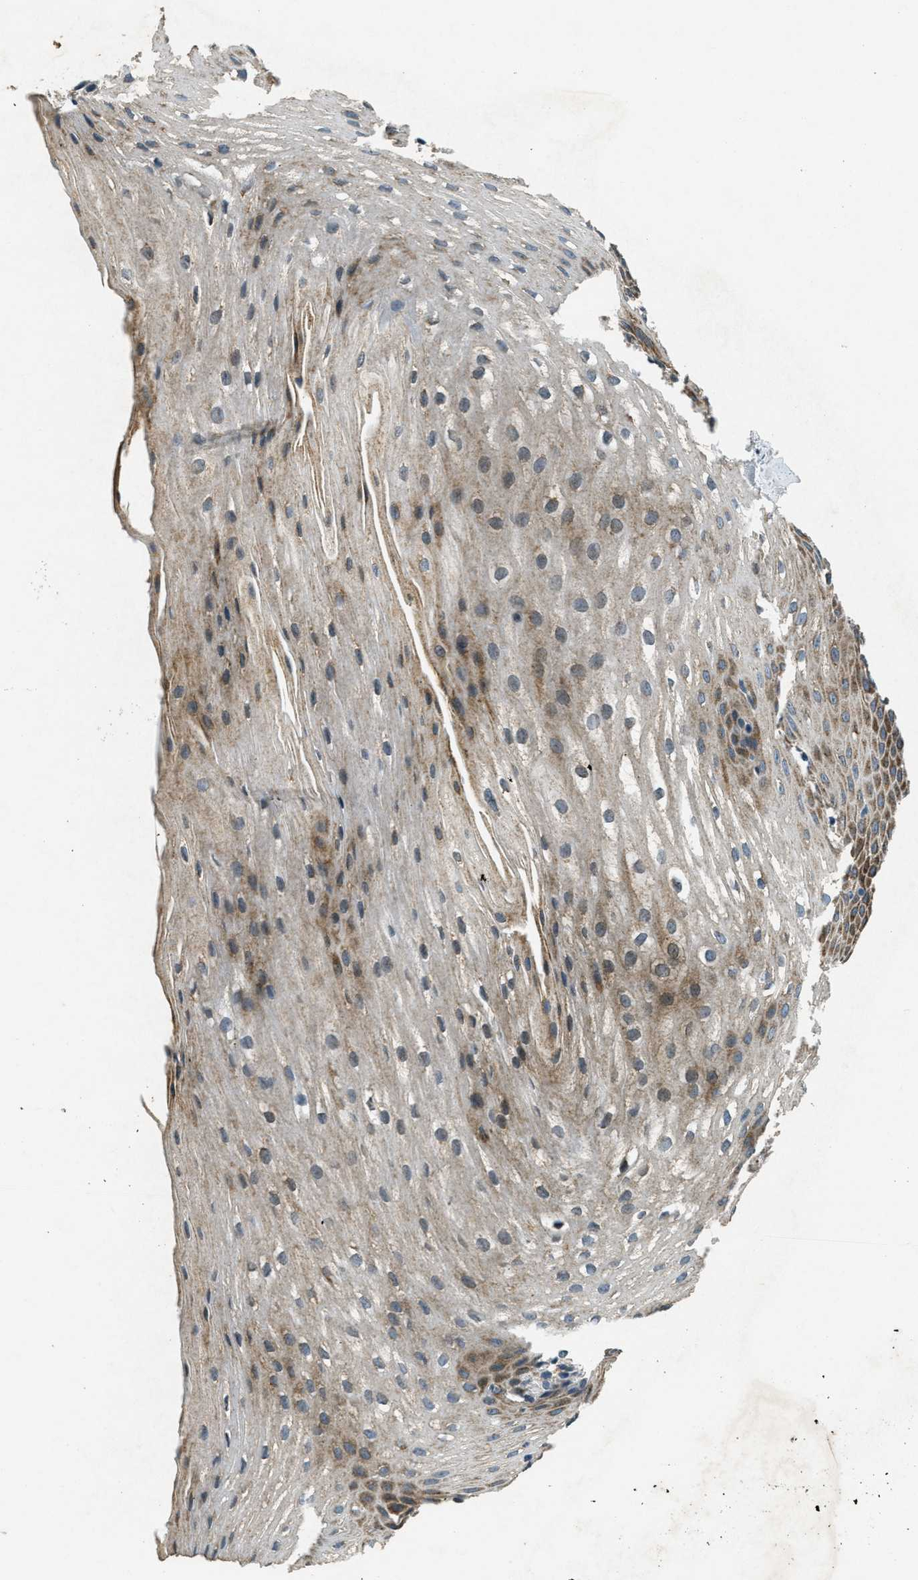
{"staining": {"intensity": "moderate", "quantity": ">75%", "location": "cytoplasmic/membranous"}, "tissue": "esophagus", "cell_type": "Squamous epithelial cells", "image_type": "normal", "snomed": [{"axis": "morphology", "description": "Normal tissue, NOS"}, {"axis": "topography", "description": "Esophagus"}], "caption": "The photomicrograph reveals staining of normal esophagus, revealing moderate cytoplasmic/membranous protein positivity (brown color) within squamous epithelial cells. (DAB (3,3'-diaminobenzidine) IHC with brightfield microscopy, high magnification).", "gene": "RAB3D", "patient": {"sex": "male", "age": 48}}